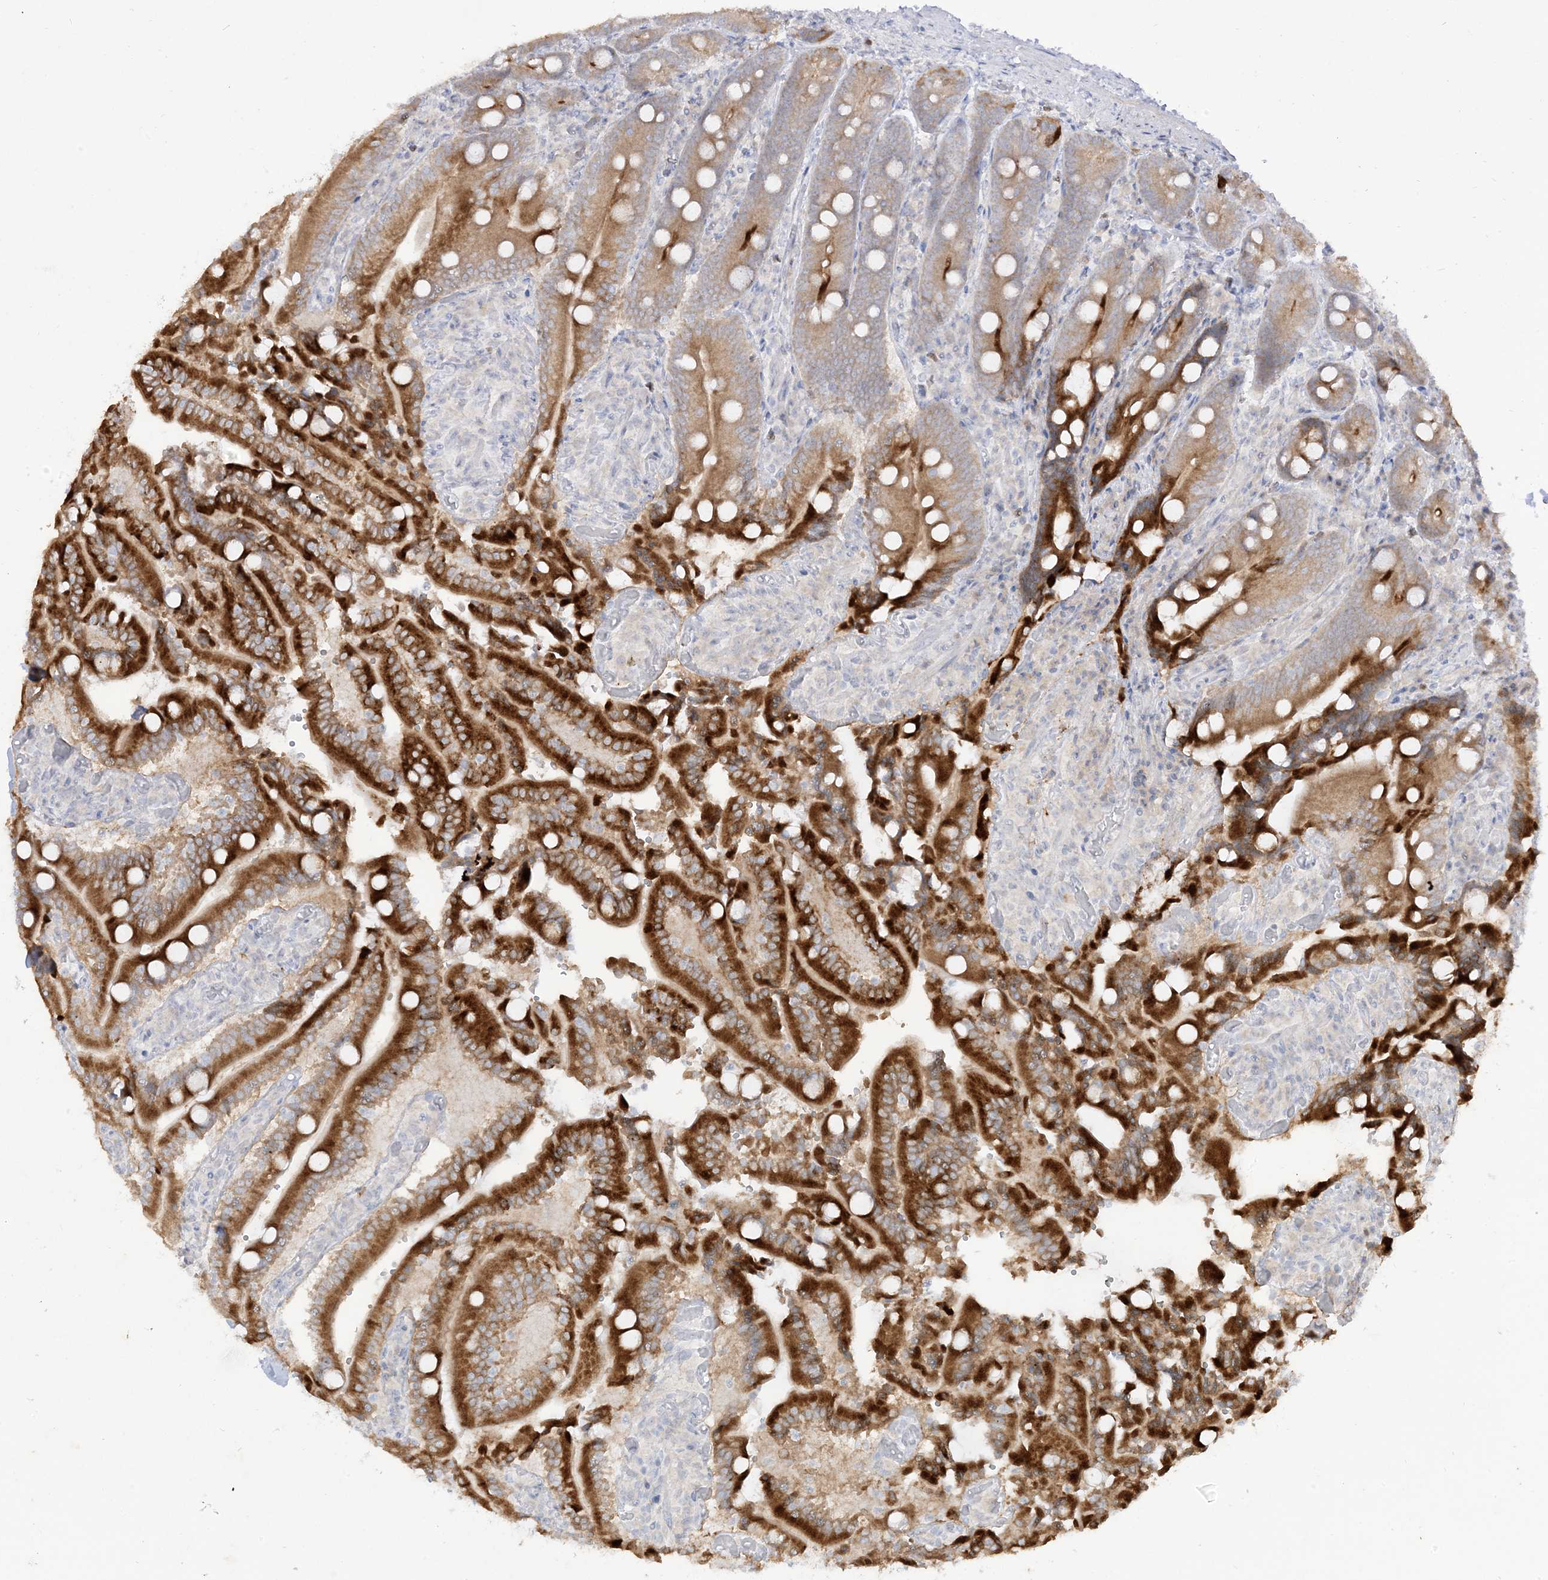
{"staining": {"intensity": "strong", "quantity": ">75%", "location": "cytoplasmic/membranous"}, "tissue": "duodenum", "cell_type": "Glandular cells", "image_type": "normal", "snomed": [{"axis": "morphology", "description": "Normal tissue, NOS"}, {"axis": "topography", "description": "Duodenum"}], "caption": "An image of human duodenum stained for a protein reveals strong cytoplasmic/membranous brown staining in glandular cells.", "gene": "LOXL3", "patient": {"sex": "female", "age": 62}}